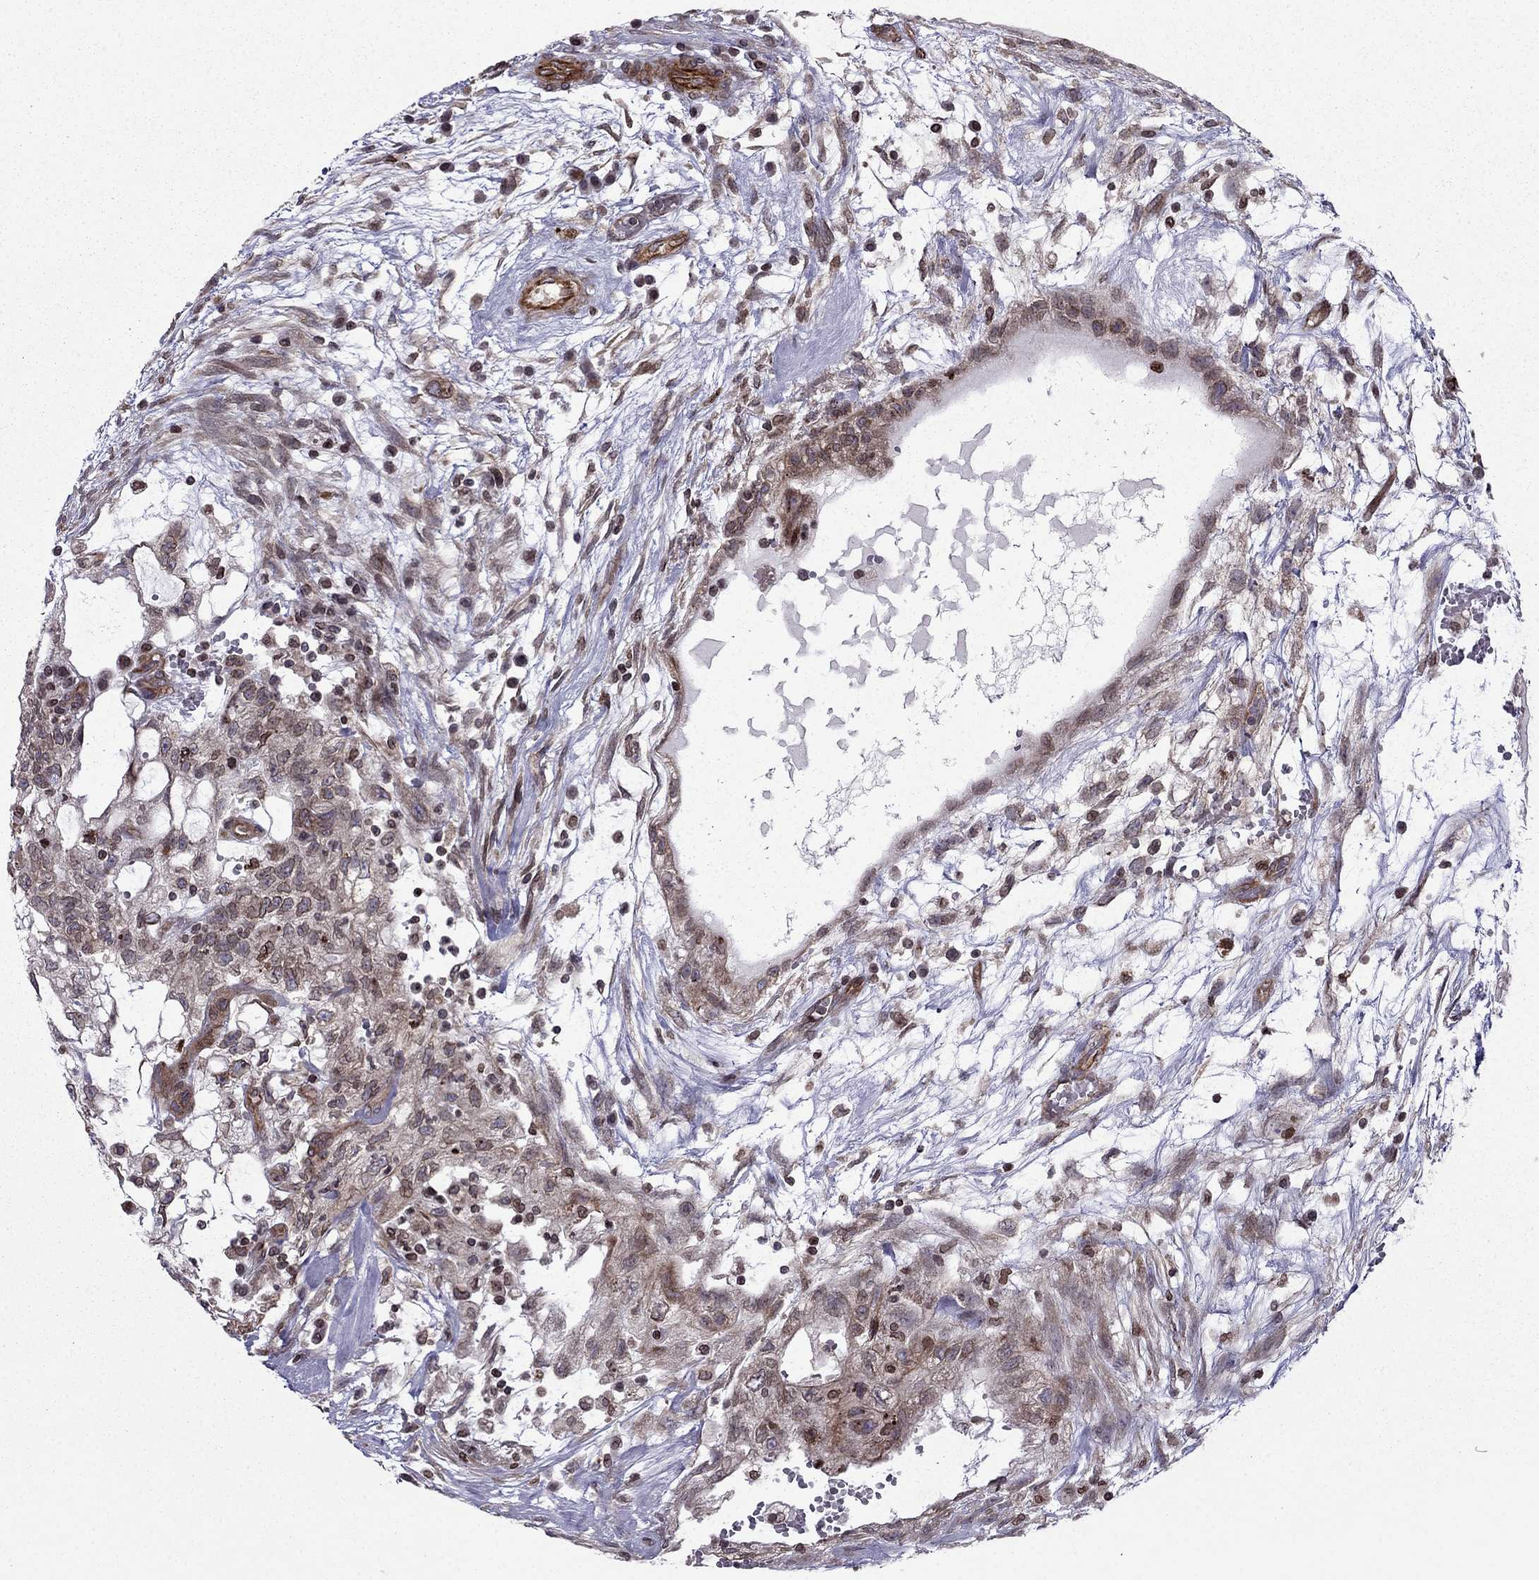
{"staining": {"intensity": "weak", "quantity": "25%-75%", "location": "nuclear"}, "tissue": "testis cancer", "cell_type": "Tumor cells", "image_type": "cancer", "snomed": [{"axis": "morphology", "description": "Normal tissue, NOS"}, {"axis": "morphology", "description": "Carcinoma, Embryonal, NOS"}, {"axis": "topography", "description": "Testis"}, {"axis": "topography", "description": "Epididymis"}], "caption": "Human testis cancer (embryonal carcinoma) stained with a protein marker displays weak staining in tumor cells.", "gene": "CDC42BPA", "patient": {"sex": "male", "age": 32}}